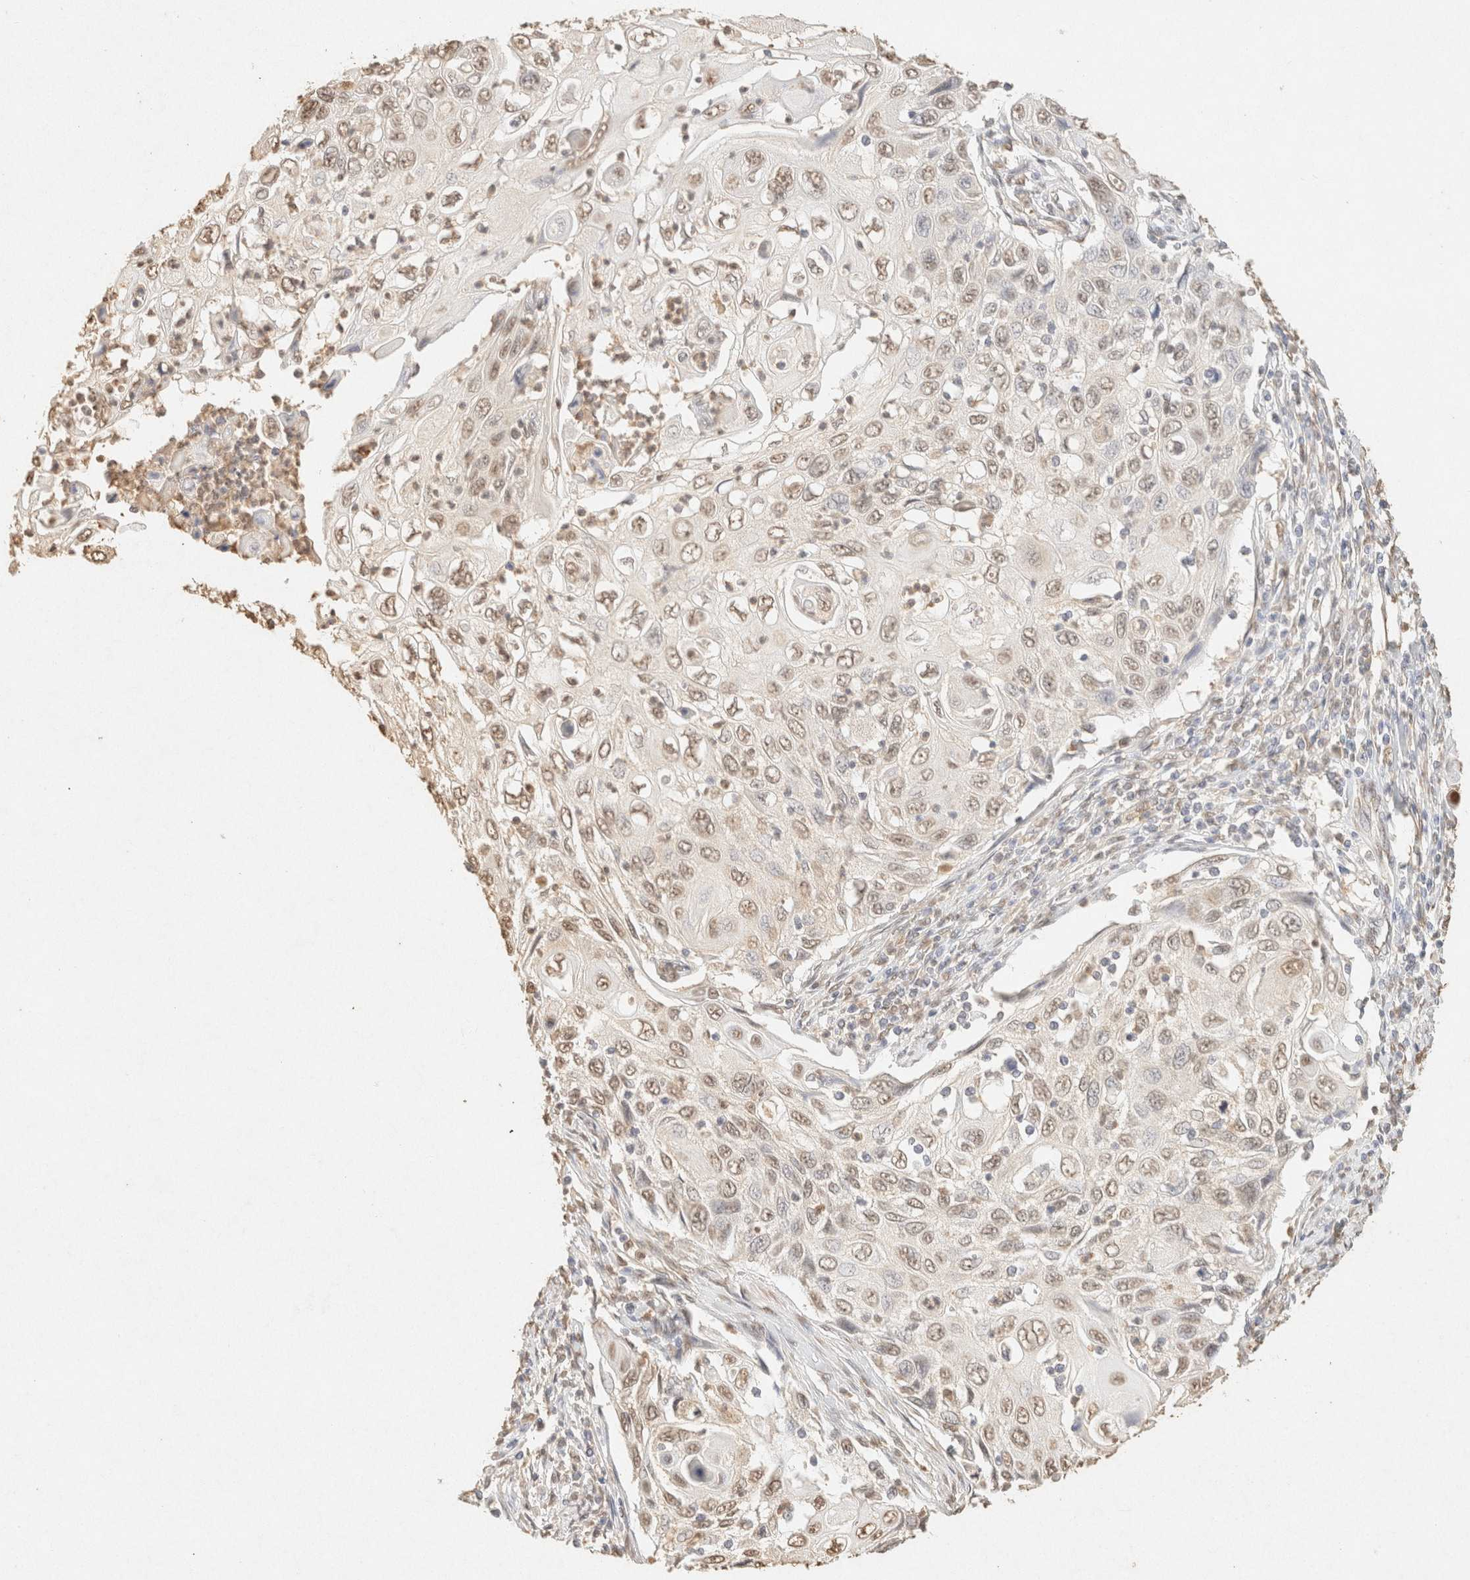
{"staining": {"intensity": "weak", "quantity": ">75%", "location": "nuclear"}, "tissue": "cervical cancer", "cell_type": "Tumor cells", "image_type": "cancer", "snomed": [{"axis": "morphology", "description": "Squamous cell carcinoma, NOS"}, {"axis": "topography", "description": "Cervix"}], "caption": "Immunohistochemical staining of cervical squamous cell carcinoma shows low levels of weak nuclear protein staining in approximately >75% of tumor cells.", "gene": "S100A13", "patient": {"sex": "female", "age": 70}}